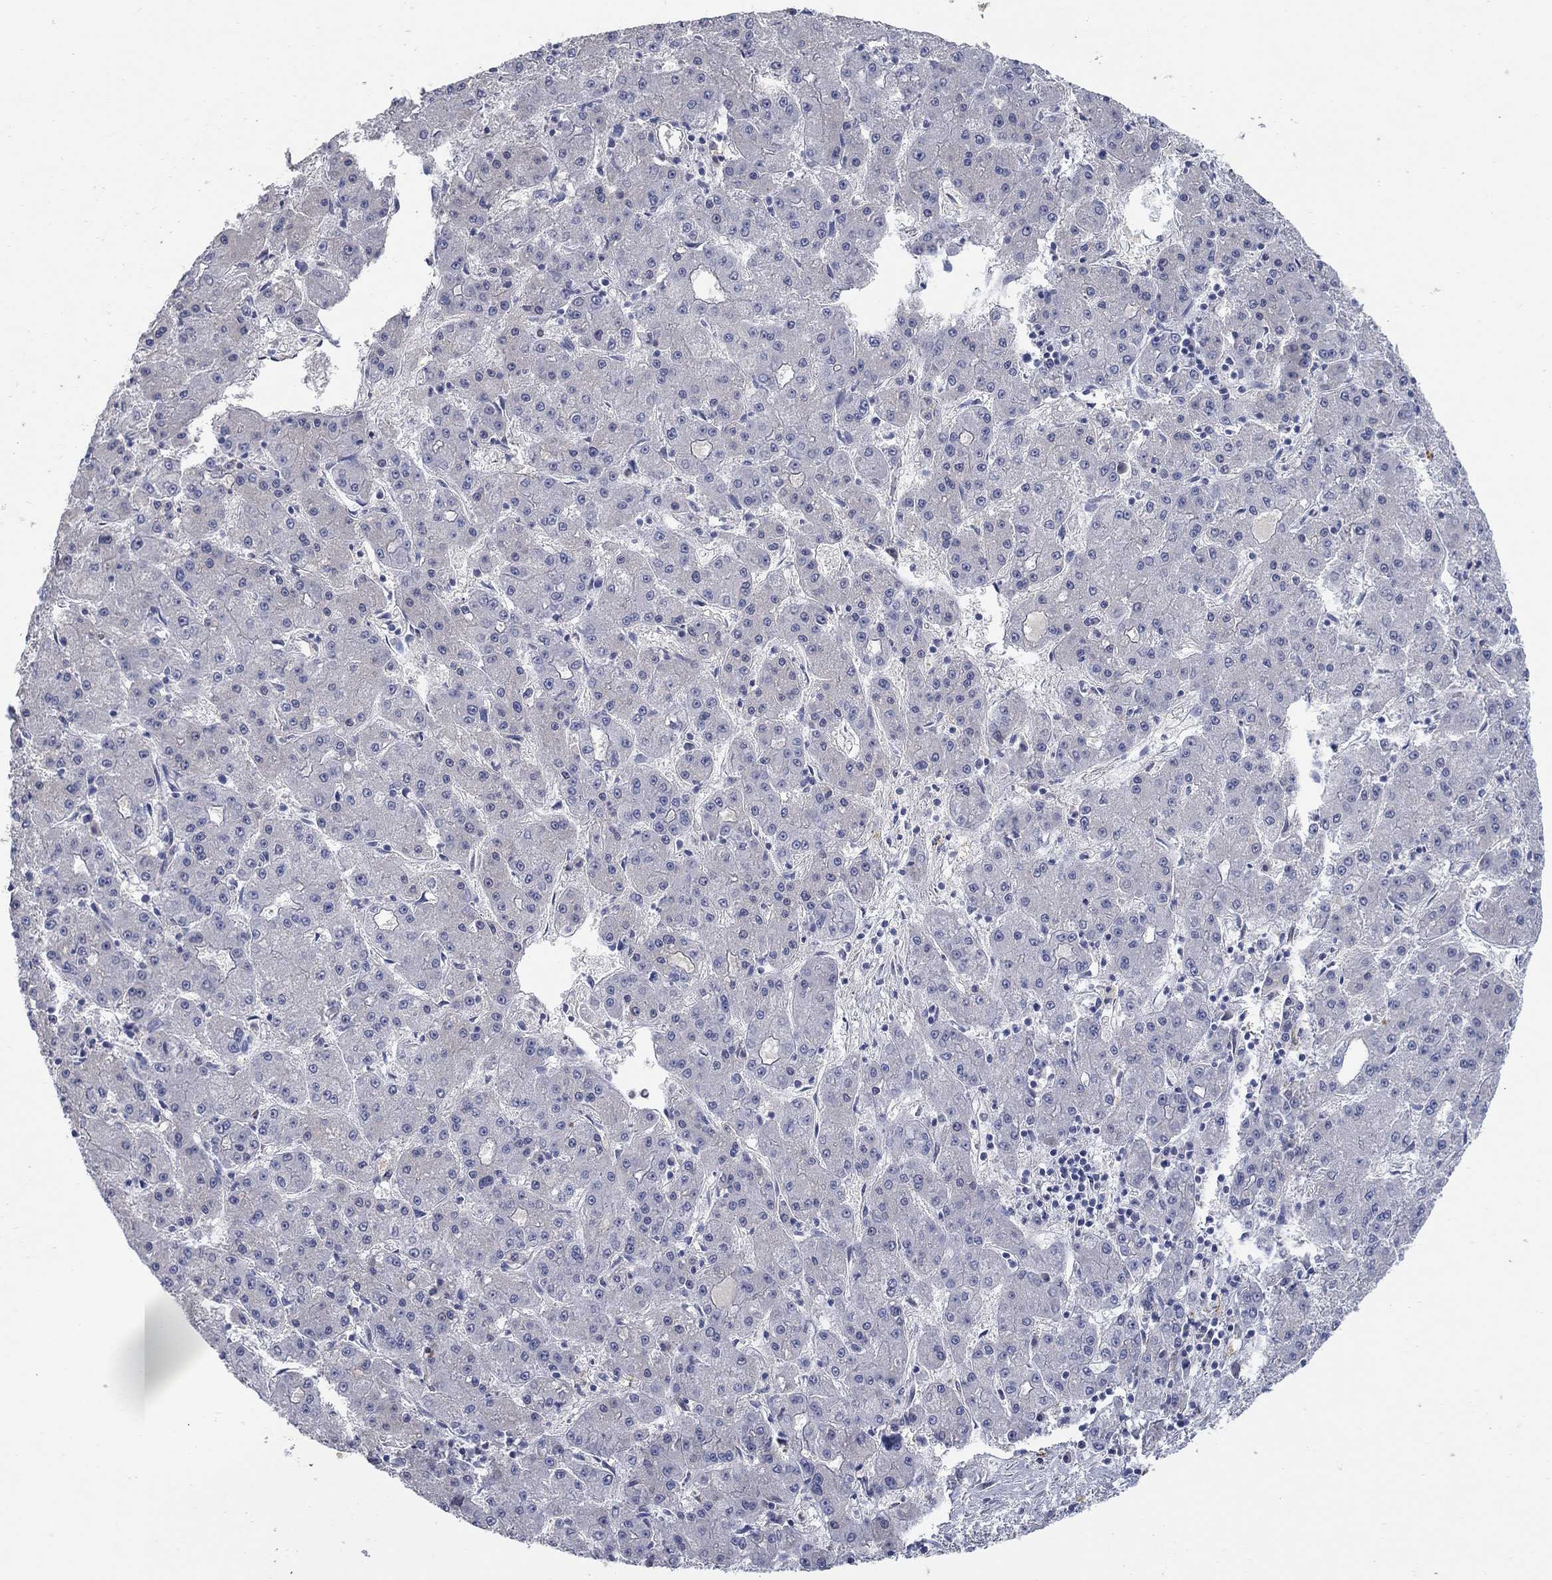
{"staining": {"intensity": "negative", "quantity": "none", "location": "none"}, "tissue": "liver cancer", "cell_type": "Tumor cells", "image_type": "cancer", "snomed": [{"axis": "morphology", "description": "Carcinoma, Hepatocellular, NOS"}, {"axis": "topography", "description": "Liver"}], "caption": "This image is of liver hepatocellular carcinoma stained with immunohistochemistry to label a protein in brown with the nuclei are counter-stained blue. There is no staining in tumor cells.", "gene": "TMEM249", "patient": {"sex": "male", "age": 73}}